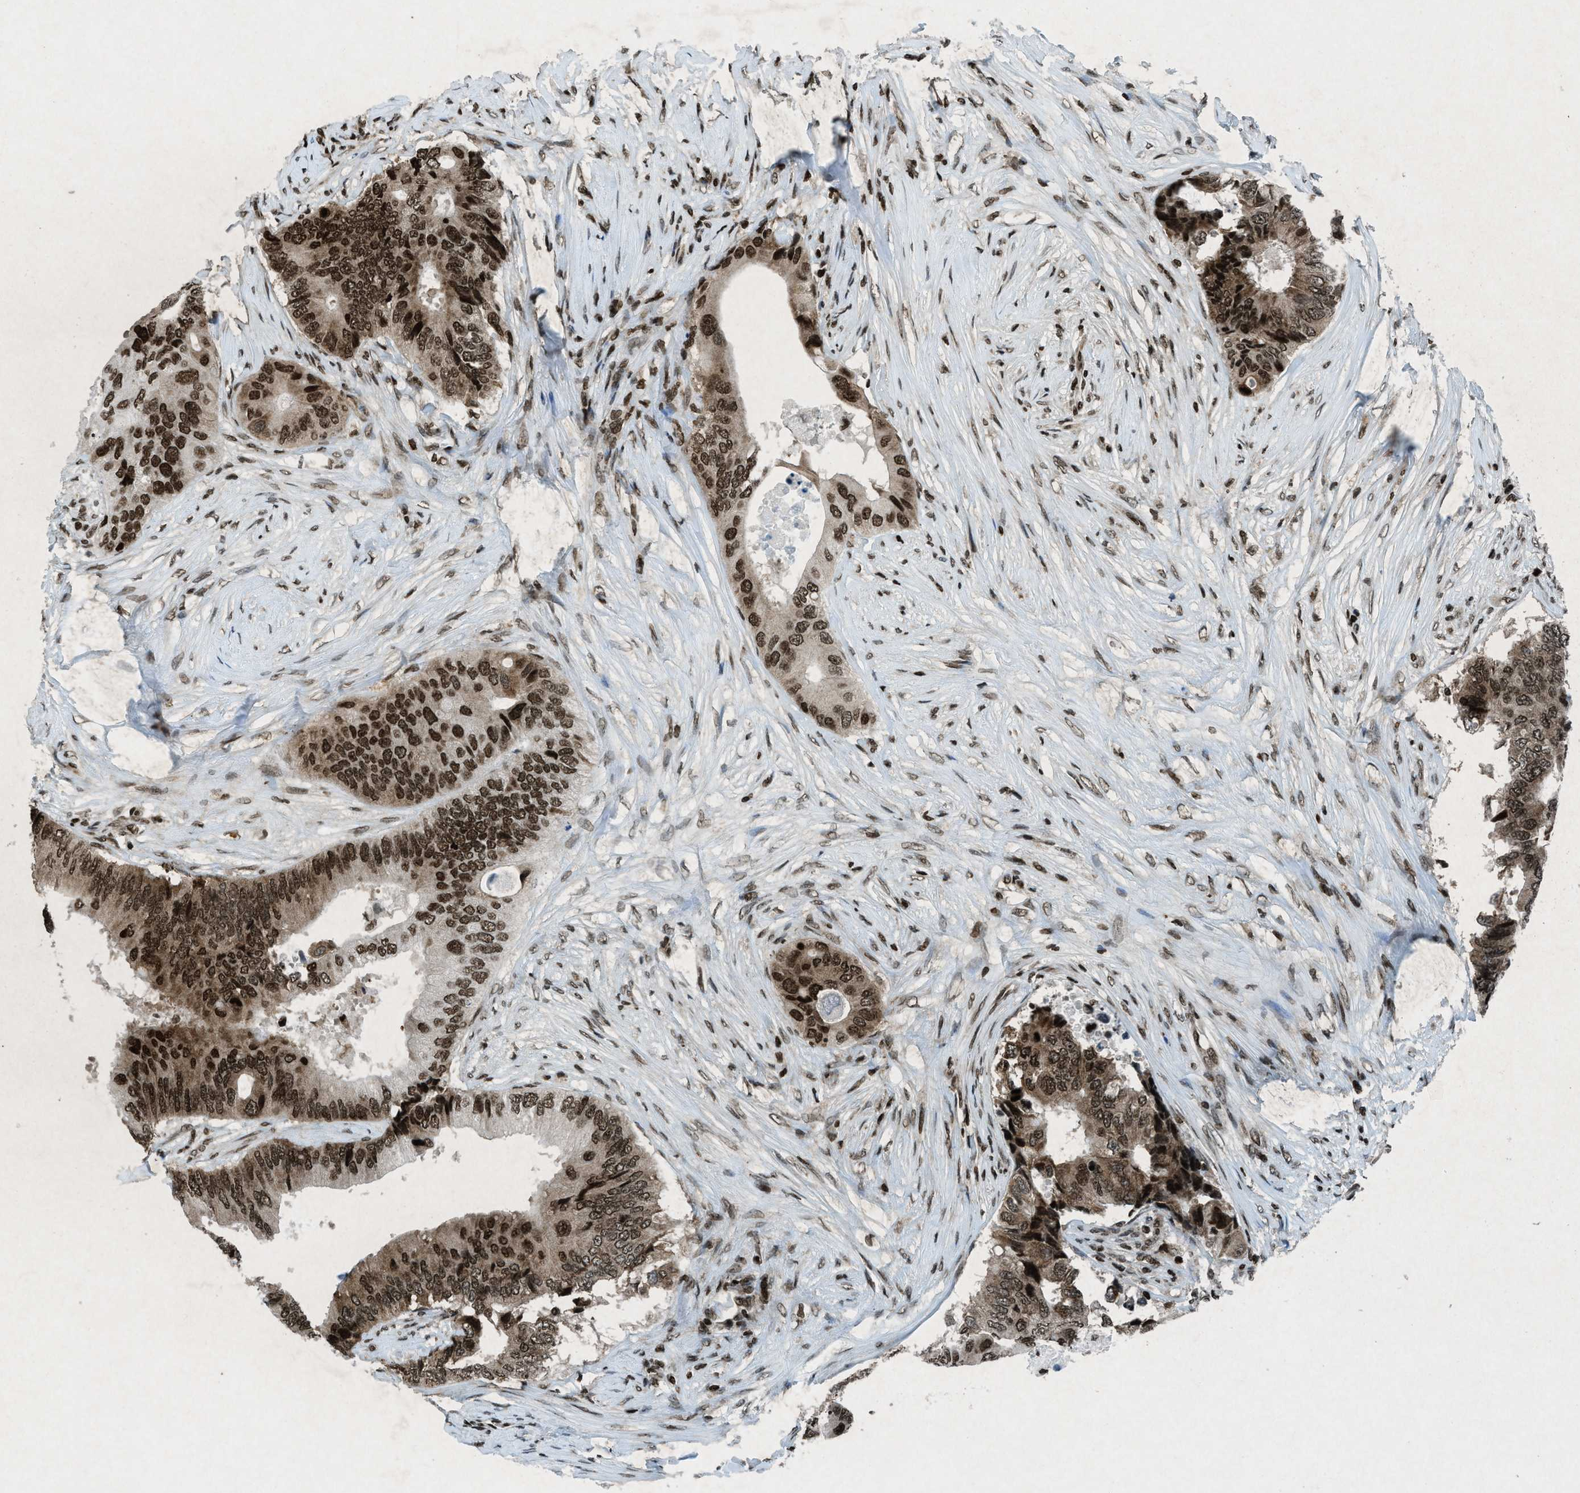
{"staining": {"intensity": "strong", "quantity": ">75%", "location": "nuclear"}, "tissue": "colorectal cancer", "cell_type": "Tumor cells", "image_type": "cancer", "snomed": [{"axis": "morphology", "description": "Adenocarcinoma, NOS"}, {"axis": "topography", "description": "Colon"}], "caption": "About >75% of tumor cells in colorectal cancer show strong nuclear protein staining as visualized by brown immunohistochemical staining.", "gene": "NXF1", "patient": {"sex": "male", "age": 71}}